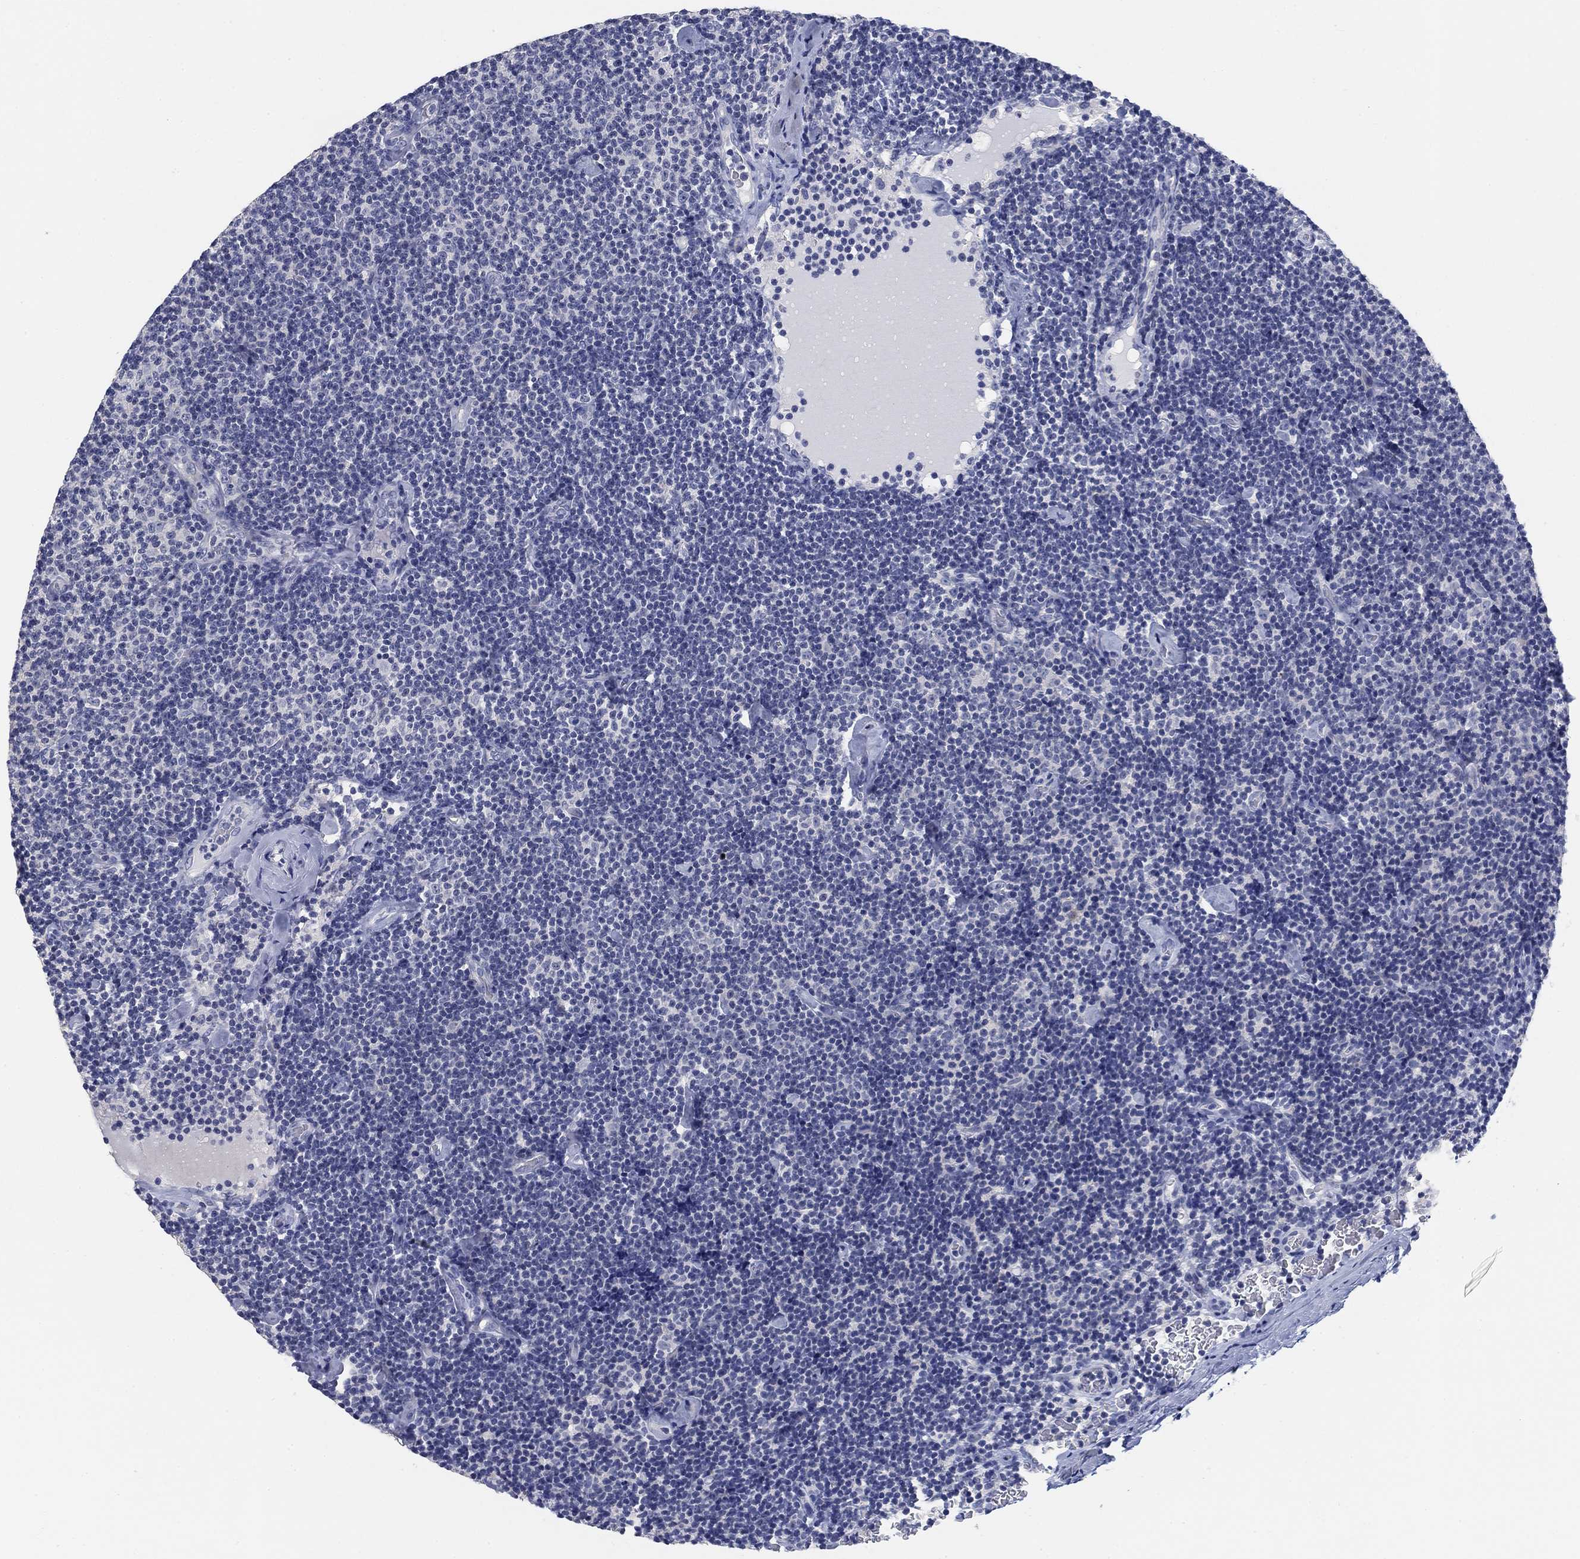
{"staining": {"intensity": "negative", "quantity": "none", "location": "none"}, "tissue": "lymphoma", "cell_type": "Tumor cells", "image_type": "cancer", "snomed": [{"axis": "morphology", "description": "Malignant lymphoma, non-Hodgkin's type, Low grade"}, {"axis": "topography", "description": "Lymph node"}], "caption": "Lymphoma was stained to show a protein in brown. There is no significant expression in tumor cells.", "gene": "CLUL1", "patient": {"sex": "male", "age": 81}}